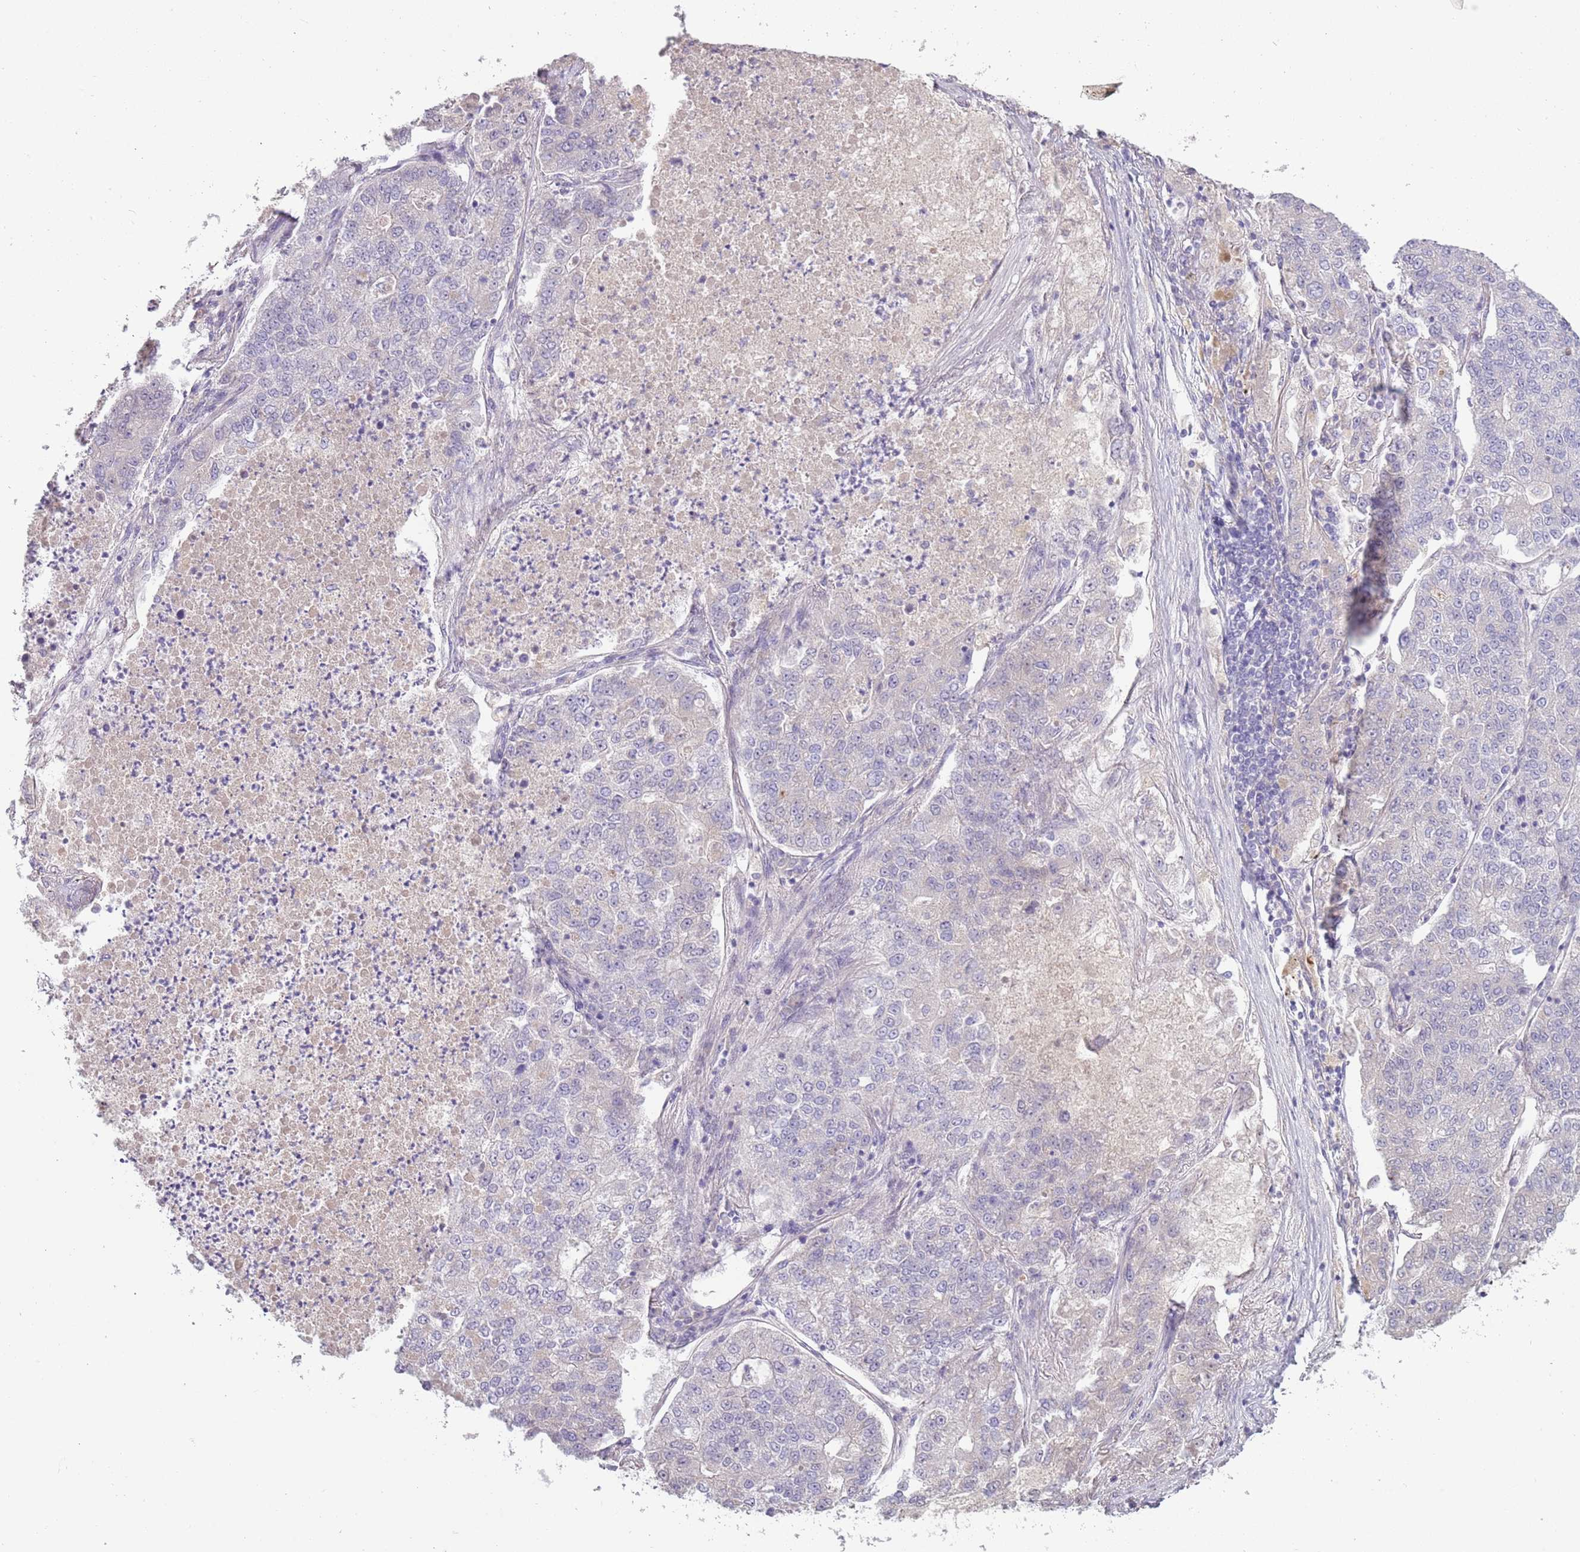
{"staining": {"intensity": "negative", "quantity": "none", "location": "none"}, "tissue": "lung cancer", "cell_type": "Tumor cells", "image_type": "cancer", "snomed": [{"axis": "morphology", "description": "Adenocarcinoma, NOS"}, {"axis": "topography", "description": "Lung"}], "caption": "High power microscopy micrograph of an immunohistochemistry (IHC) image of lung adenocarcinoma, revealing no significant staining in tumor cells.", "gene": "TNFRSF6B", "patient": {"sex": "male", "age": 49}}